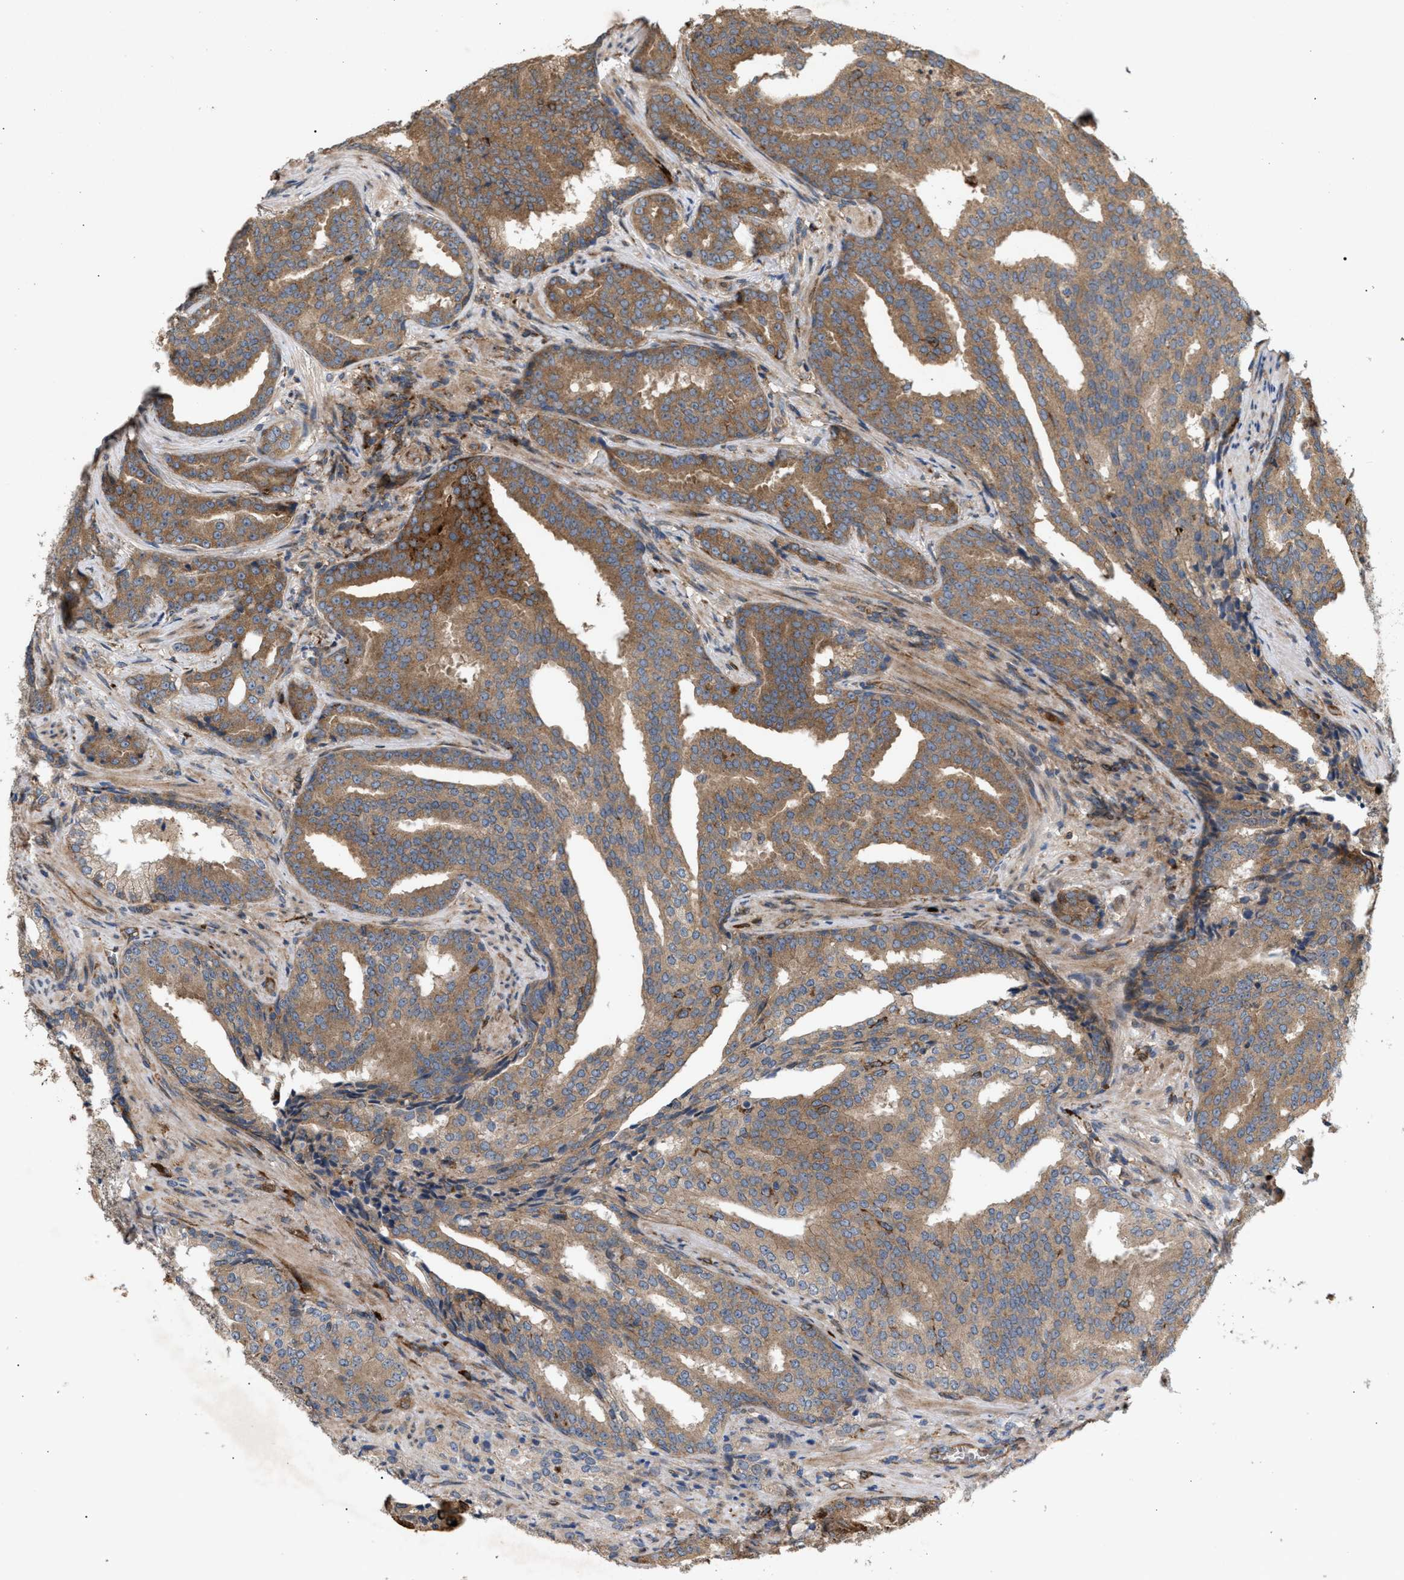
{"staining": {"intensity": "moderate", "quantity": ">75%", "location": "cytoplasmic/membranous"}, "tissue": "prostate cancer", "cell_type": "Tumor cells", "image_type": "cancer", "snomed": [{"axis": "morphology", "description": "Adenocarcinoma, High grade"}, {"axis": "topography", "description": "Prostate"}], "caption": "Prostate cancer (high-grade adenocarcinoma) tissue reveals moderate cytoplasmic/membranous staining in approximately >75% of tumor cells, visualized by immunohistochemistry.", "gene": "GCC1", "patient": {"sex": "male", "age": 71}}